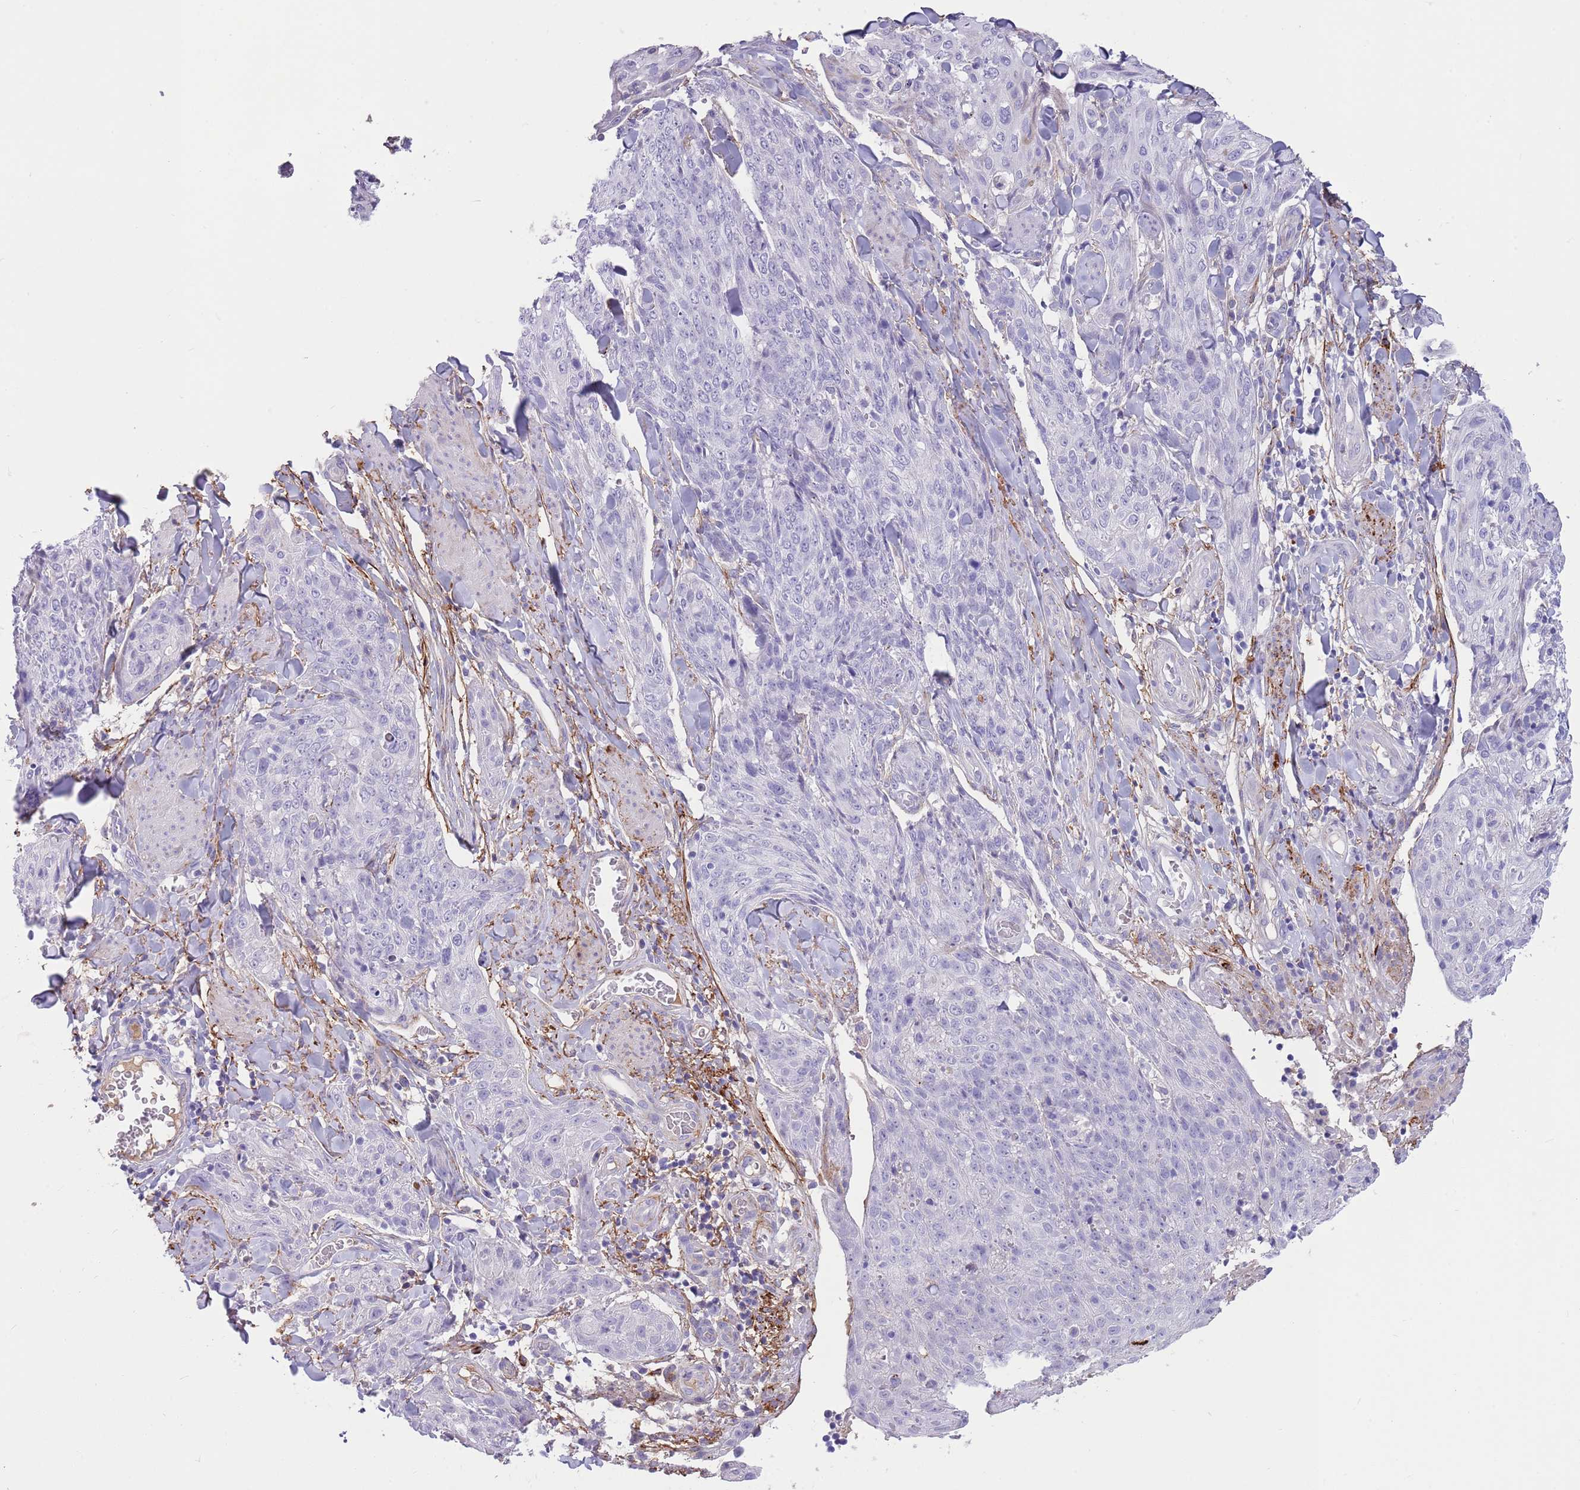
{"staining": {"intensity": "negative", "quantity": "none", "location": "none"}, "tissue": "skin cancer", "cell_type": "Tumor cells", "image_type": "cancer", "snomed": [{"axis": "morphology", "description": "Squamous cell carcinoma, NOS"}, {"axis": "topography", "description": "Skin"}, {"axis": "topography", "description": "Vulva"}], "caption": "This is a image of immunohistochemistry (IHC) staining of skin squamous cell carcinoma, which shows no staining in tumor cells.", "gene": "LEPROTL1", "patient": {"sex": "female", "age": 85}}